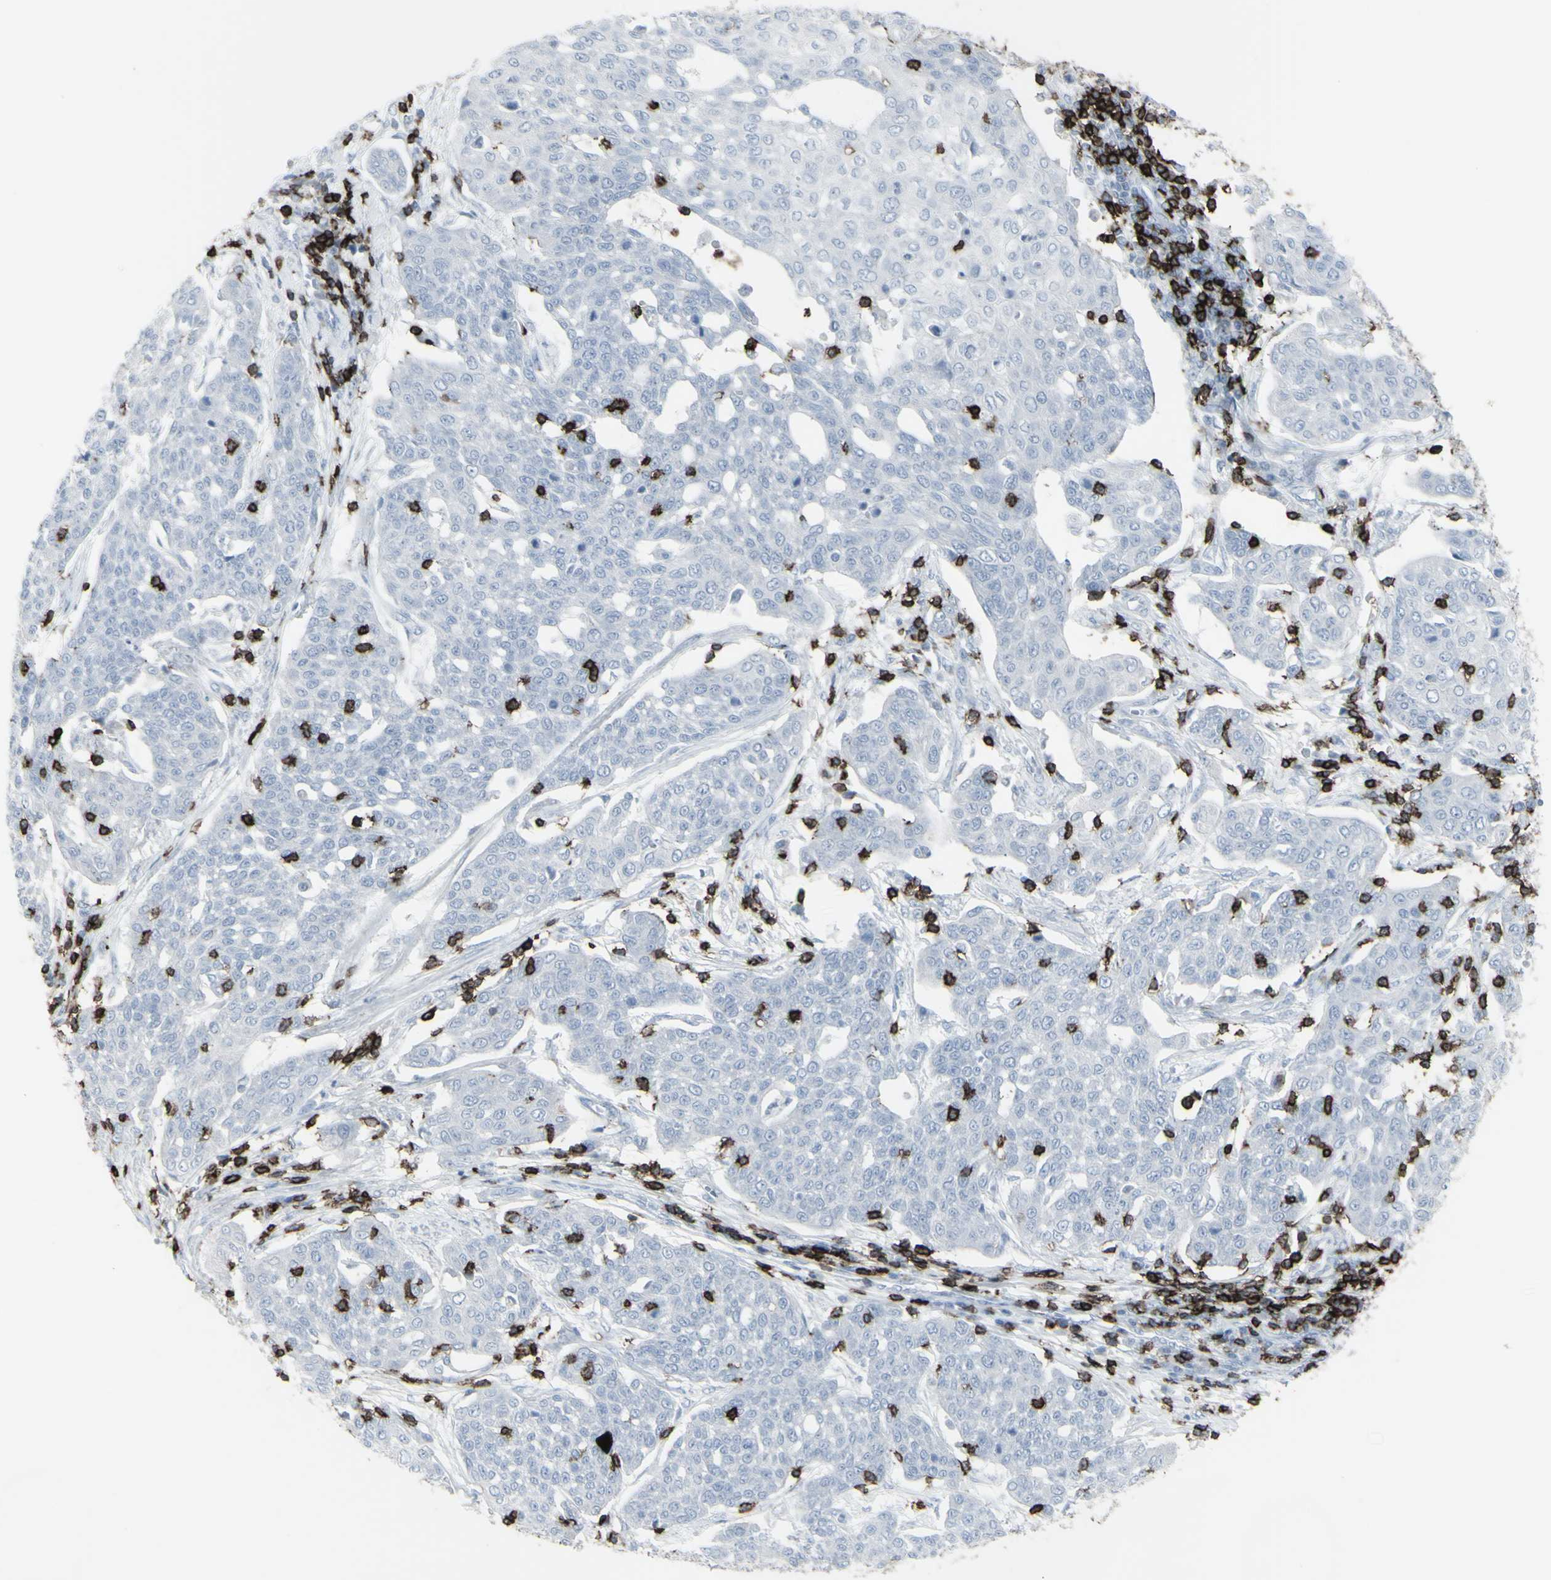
{"staining": {"intensity": "negative", "quantity": "none", "location": "none"}, "tissue": "cervical cancer", "cell_type": "Tumor cells", "image_type": "cancer", "snomed": [{"axis": "morphology", "description": "Squamous cell carcinoma, NOS"}, {"axis": "topography", "description": "Cervix"}], "caption": "Cervical cancer was stained to show a protein in brown. There is no significant expression in tumor cells.", "gene": "CD247", "patient": {"sex": "female", "age": 34}}